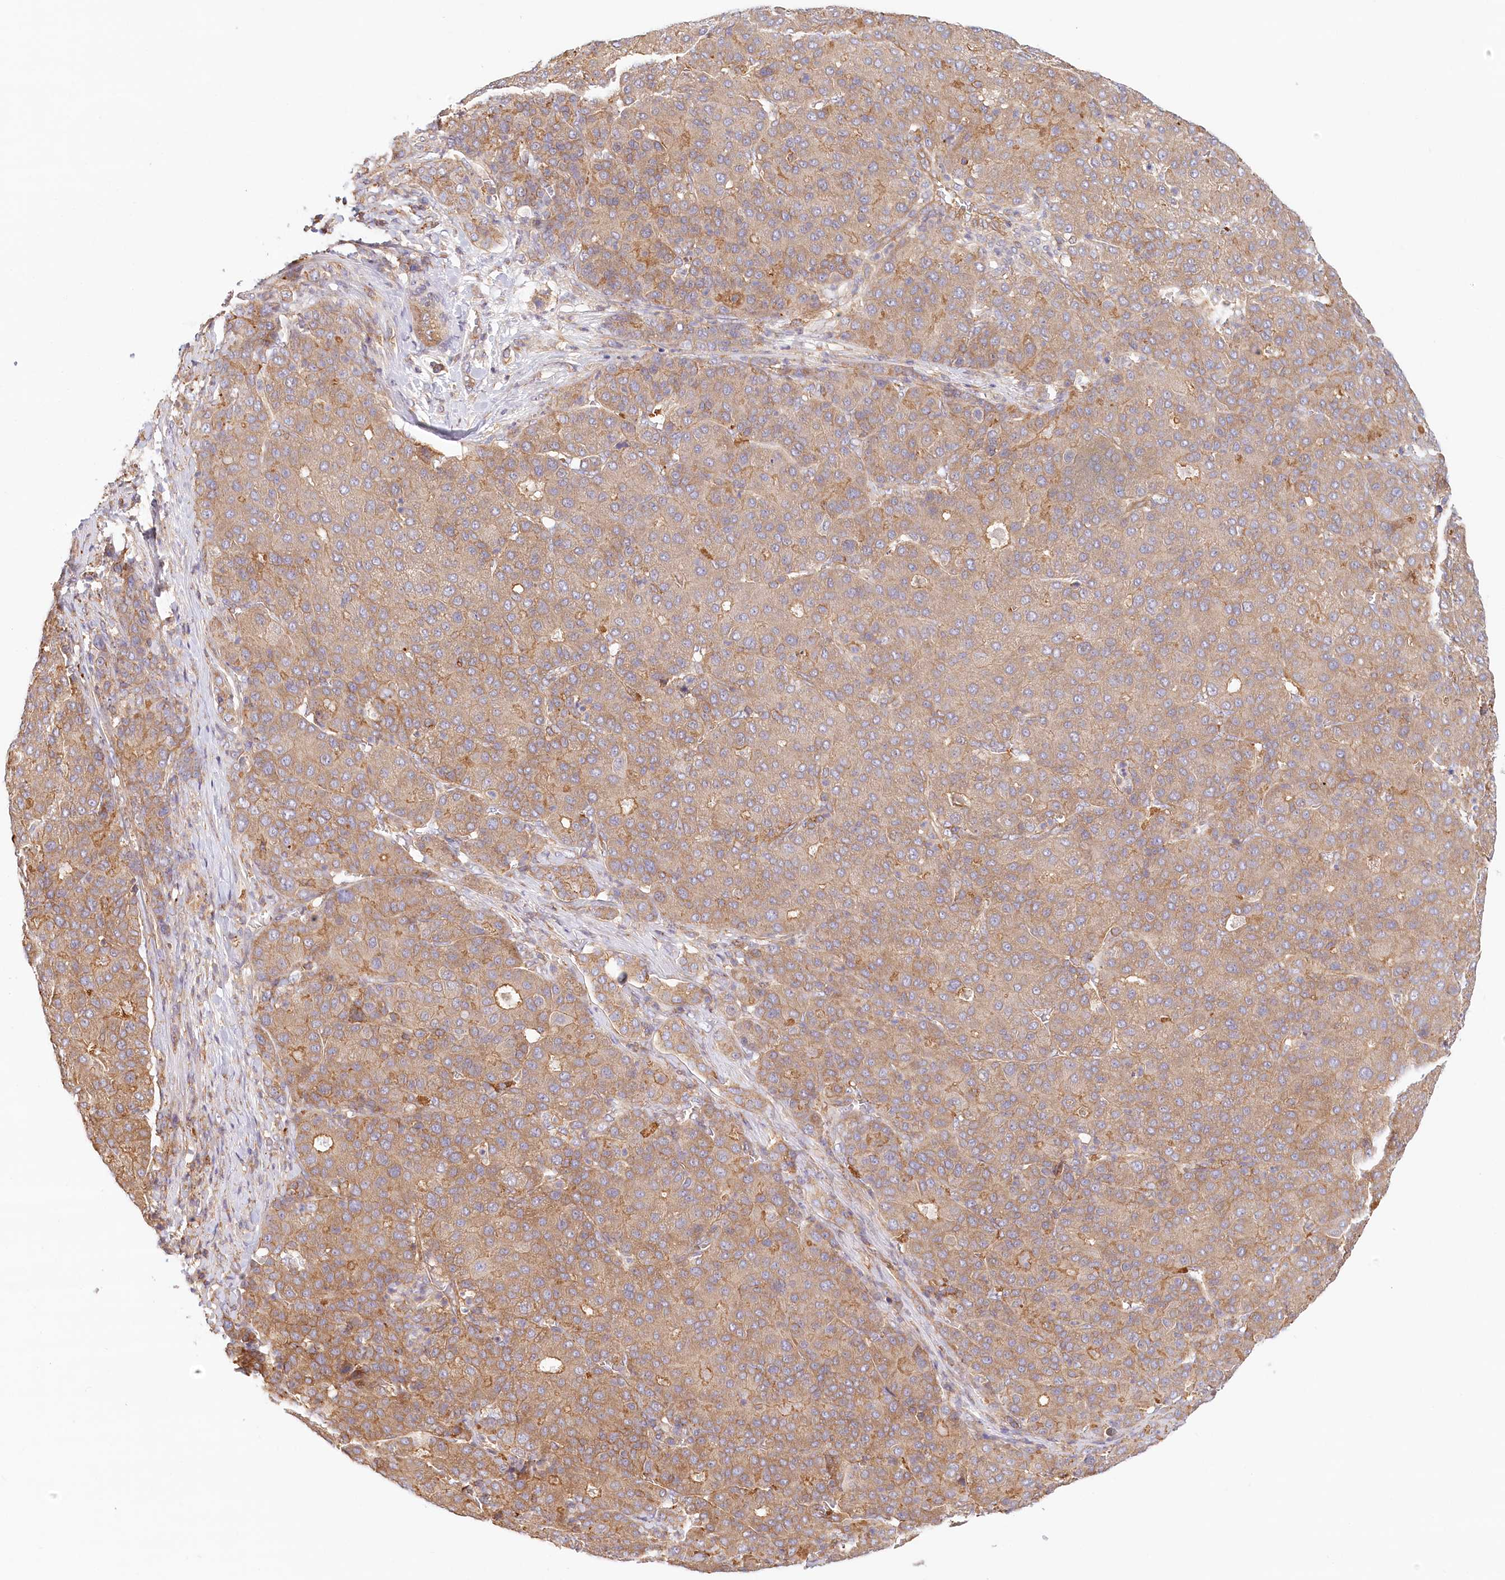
{"staining": {"intensity": "moderate", "quantity": "25%-75%", "location": "cytoplasmic/membranous"}, "tissue": "liver cancer", "cell_type": "Tumor cells", "image_type": "cancer", "snomed": [{"axis": "morphology", "description": "Carcinoma, Hepatocellular, NOS"}, {"axis": "topography", "description": "Liver"}], "caption": "This micrograph exhibits immunohistochemistry (IHC) staining of human hepatocellular carcinoma (liver), with medium moderate cytoplasmic/membranous staining in approximately 25%-75% of tumor cells.", "gene": "UMPS", "patient": {"sex": "male", "age": 65}}